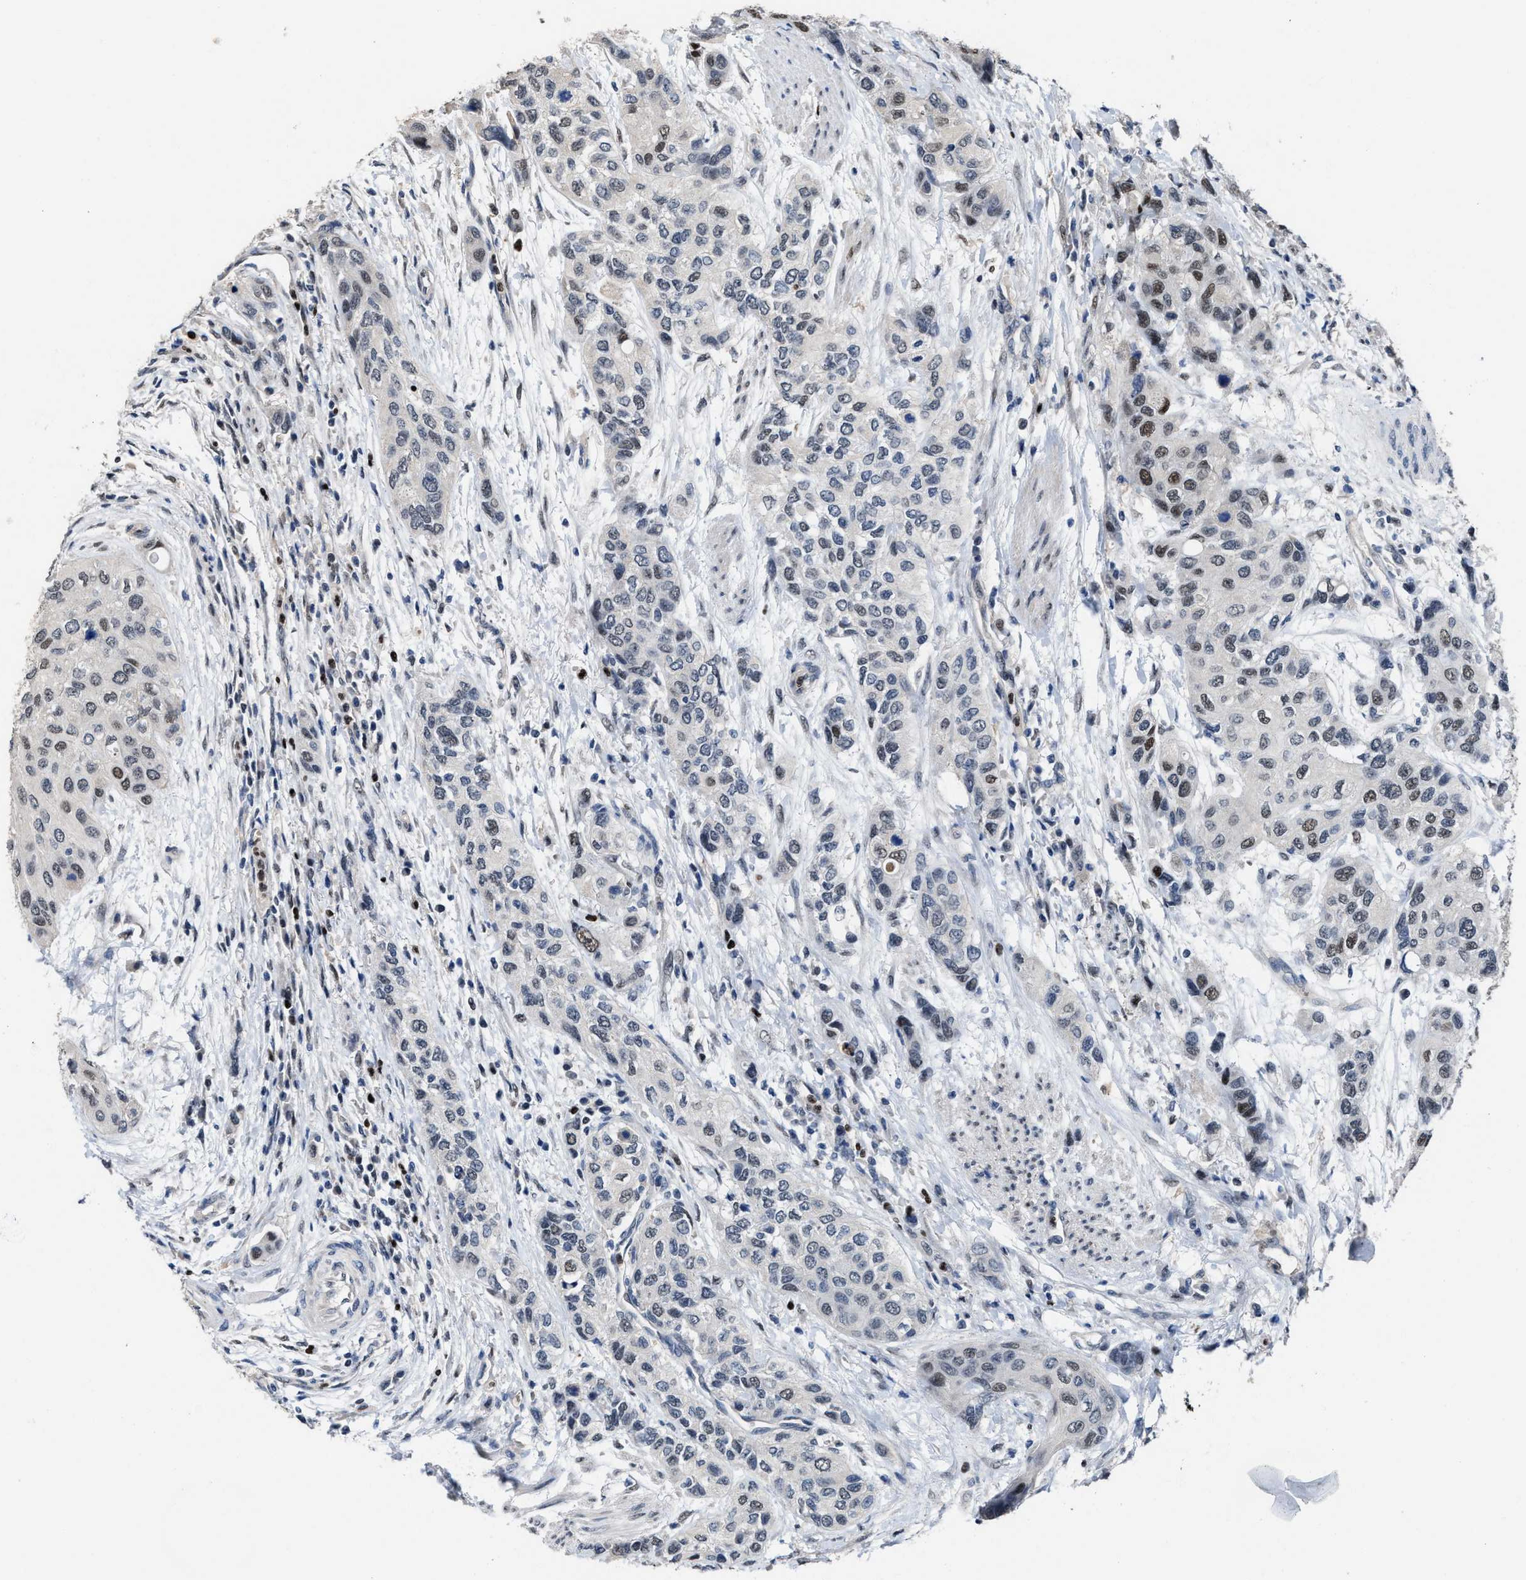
{"staining": {"intensity": "moderate", "quantity": "<25%", "location": "nuclear"}, "tissue": "urothelial cancer", "cell_type": "Tumor cells", "image_type": "cancer", "snomed": [{"axis": "morphology", "description": "Urothelial carcinoma, High grade"}, {"axis": "topography", "description": "Urinary bladder"}], "caption": "Urothelial carcinoma (high-grade) stained for a protein displays moderate nuclear positivity in tumor cells.", "gene": "ZNF20", "patient": {"sex": "female", "age": 56}}